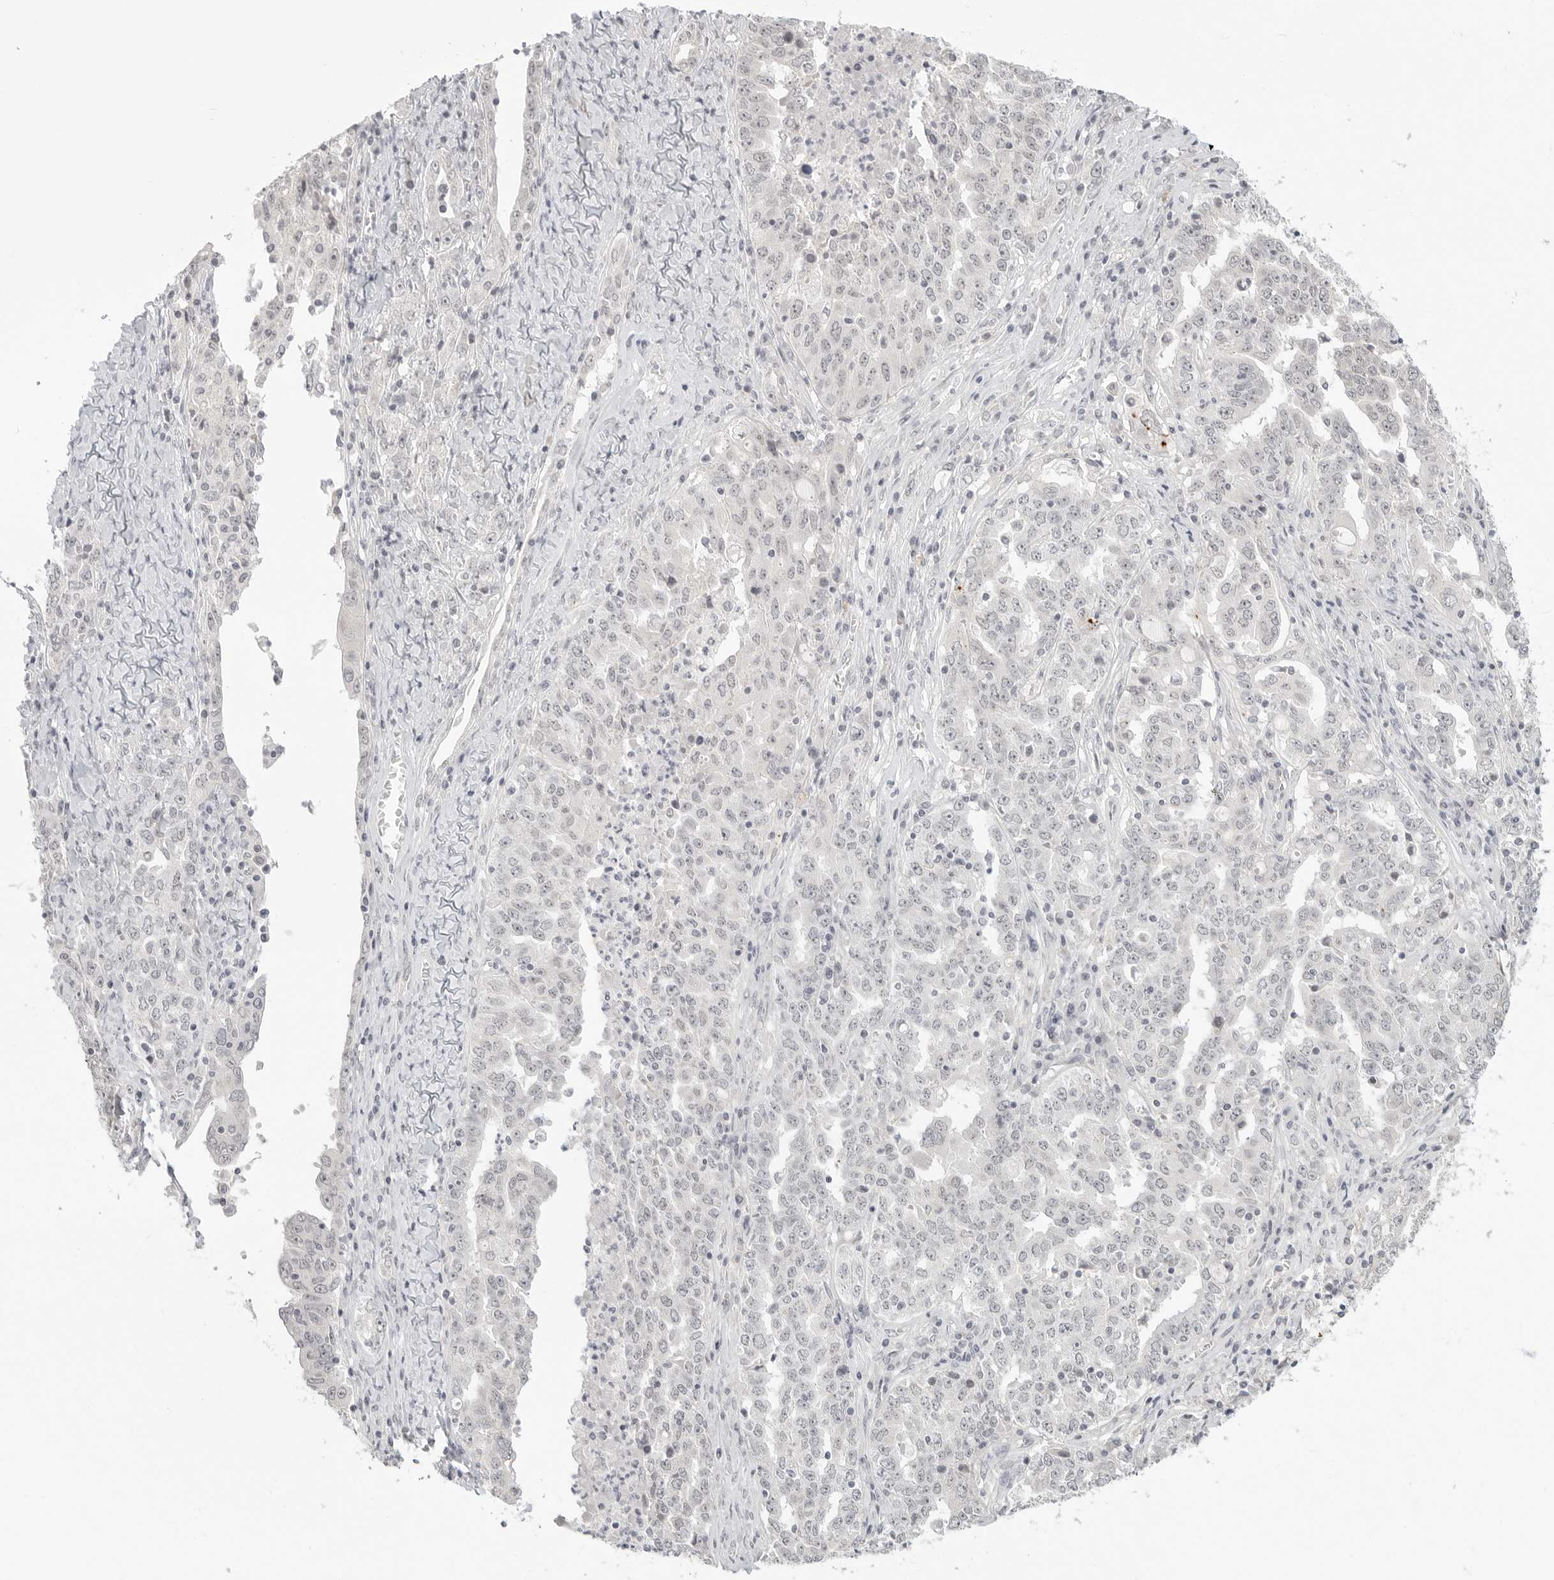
{"staining": {"intensity": "negative", "quantity": "none", "location": "none"}, "tissue": "ovarian cancer", "cell_type": "Tumor cells", "image_type": "cancer", "snomed": [{"axis": "morphology", "description": "Carcinoma, endometroid"}, {"axis": "topography", "description": "Ovary"}], "caption": "IHC photomicrograph of neoplastic tissue: ovarian cancer stained with DAB displays no significant protein expression in tumor cells. The staining is performed using DAB (3,3'-diaminobenzidine) brown chromogen with nuclei counter-stained in using hematoxylin.", "gene": "KLK11", "patient": {"sex": "female", "age": 62}}